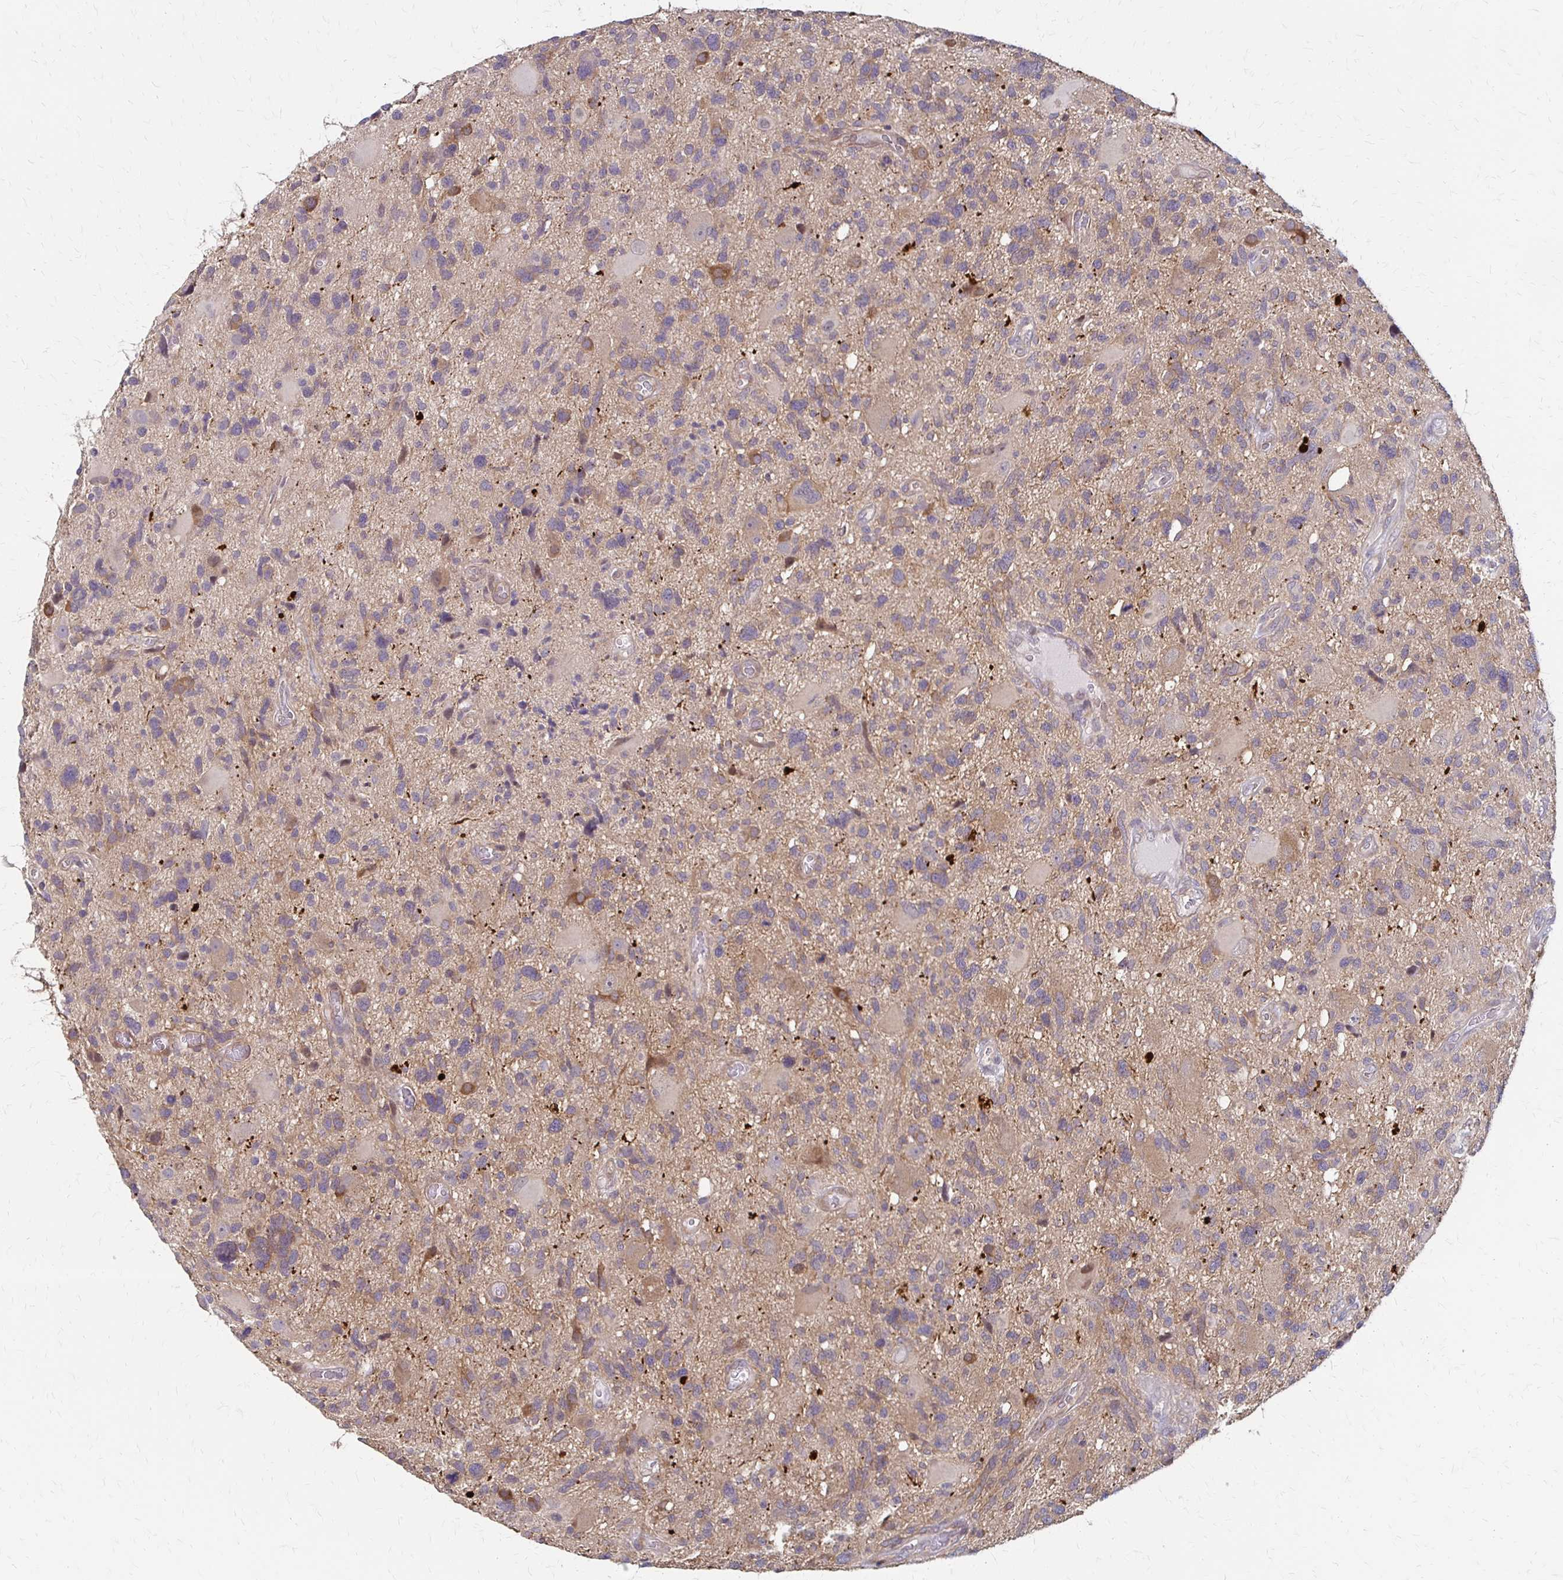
{"staining": {"intensity": "weak", "quantity": "25%-75%", "location": "cytoplasmic/membranous"}, "tissue": "glioma", "cell_type": "Tumor cells", "image_type": "cancer", "snomed": [{"axis": "morphology", "description": "Glioma, malignant, High grade"}, {"axis": "topography", "description": "Brain"}], "caption": "Malignant glioma (high-grade) stained with immunohistochemistry shows weak cytoplasmic/membranous staining in approximately 25%-75% of tumor cells.", "gene": "CFL2", "patient": {"sex": "male", "age": 49}}